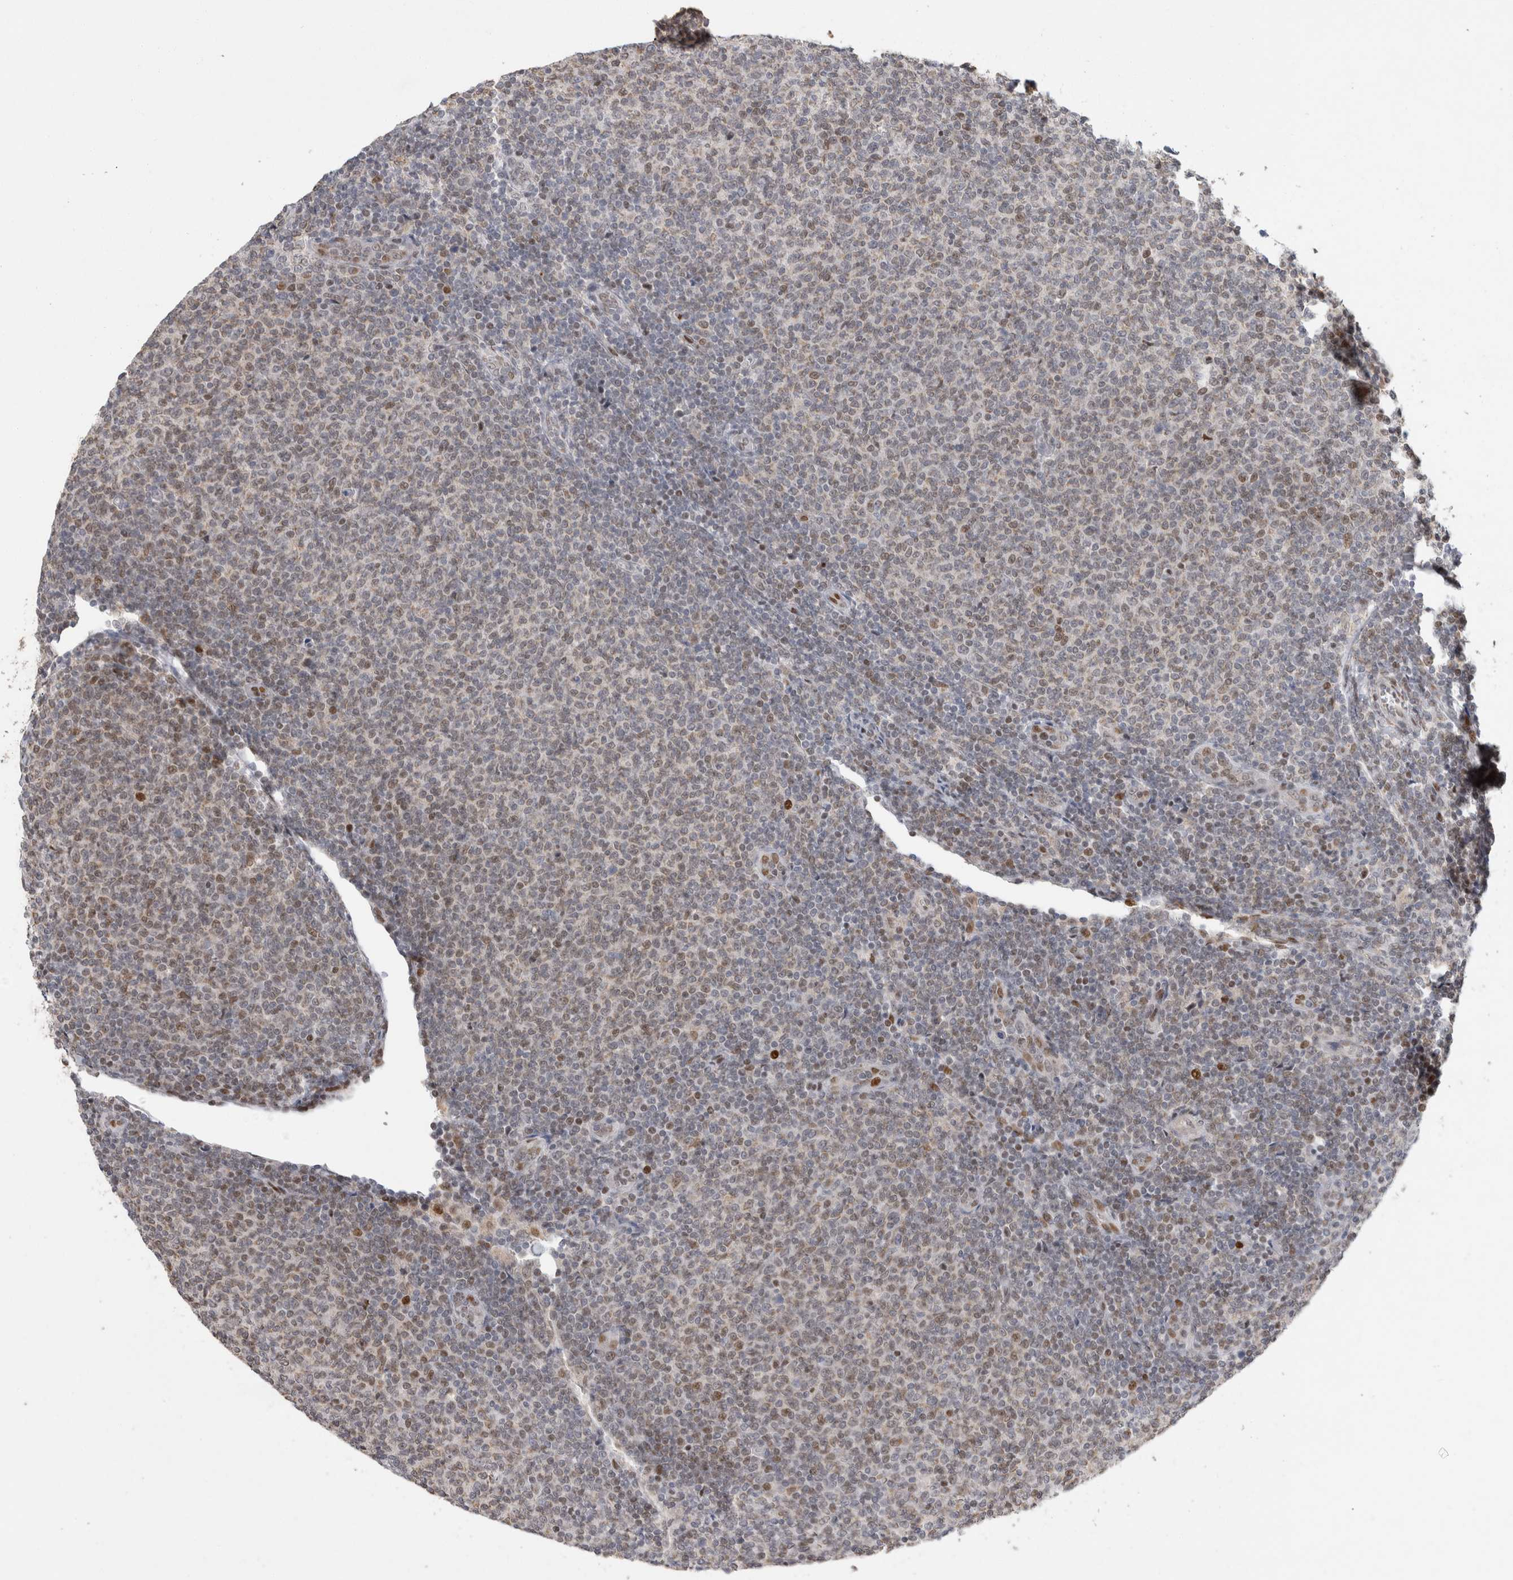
{"staining": {"intensity": "moderate", "quantity": "<25%", "location": "nuclear"}, "tissue": "lymphoma", "cell_type": "Tumor cells", "image_type": "cancer", "snomed": [{"axis": "morphology", "description": "Malignant lymphoma, non-Hodgkin's type, Low grade"}, {"axis": "topography", "description": "Lymph node"}], "caption": "Human malignant lymphoma, non-Hodgkin's type (low-grade) stained with a protein marker displays moderate staining in tumor cells.", "gene": "C8orf58", "patient": {"sex": "male", "age": 66}}